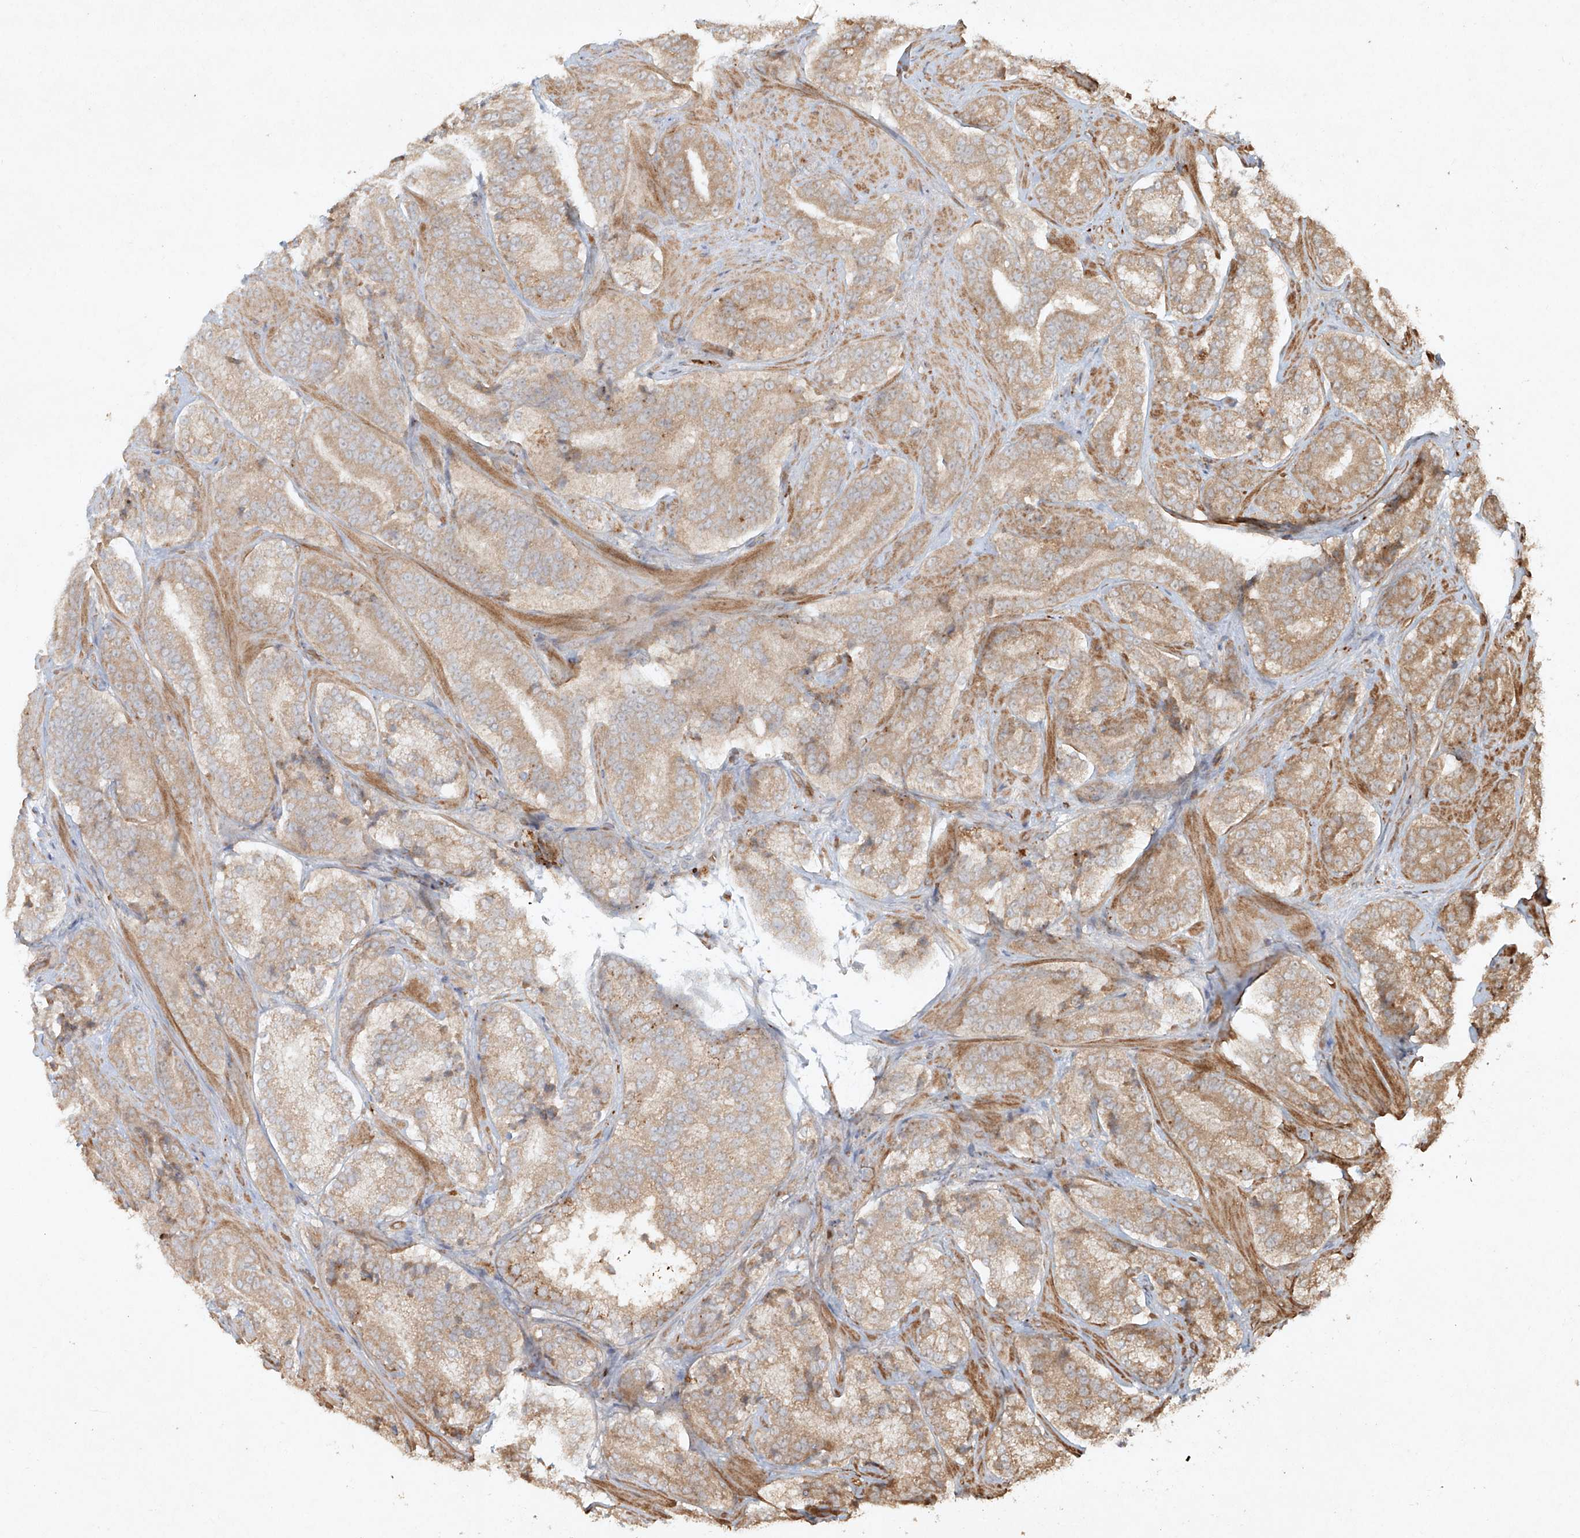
{"staining": {"intensity": "weak", "quantity": "25%-75%", "location": "cytoplasmic/membranous"}, "tissue": "prostate cancer", "cell_type": "Tumor cells", "image_type": "cancer", "snomed": [{"axis": "morphology", "description": "Adenocarcinoma, High grade"}, {"axis": "topography", "description": "Prostate"}], "caption": "An image showing weak cytoplasmic/membranous positivity in about 25%-75% of tumor cells in prostate high-grade adenocarcinoma, as visualized by brown immunohistochemical staining.", "gene": "CYYR1", "patient": {"sex": "male", "age": 60}}